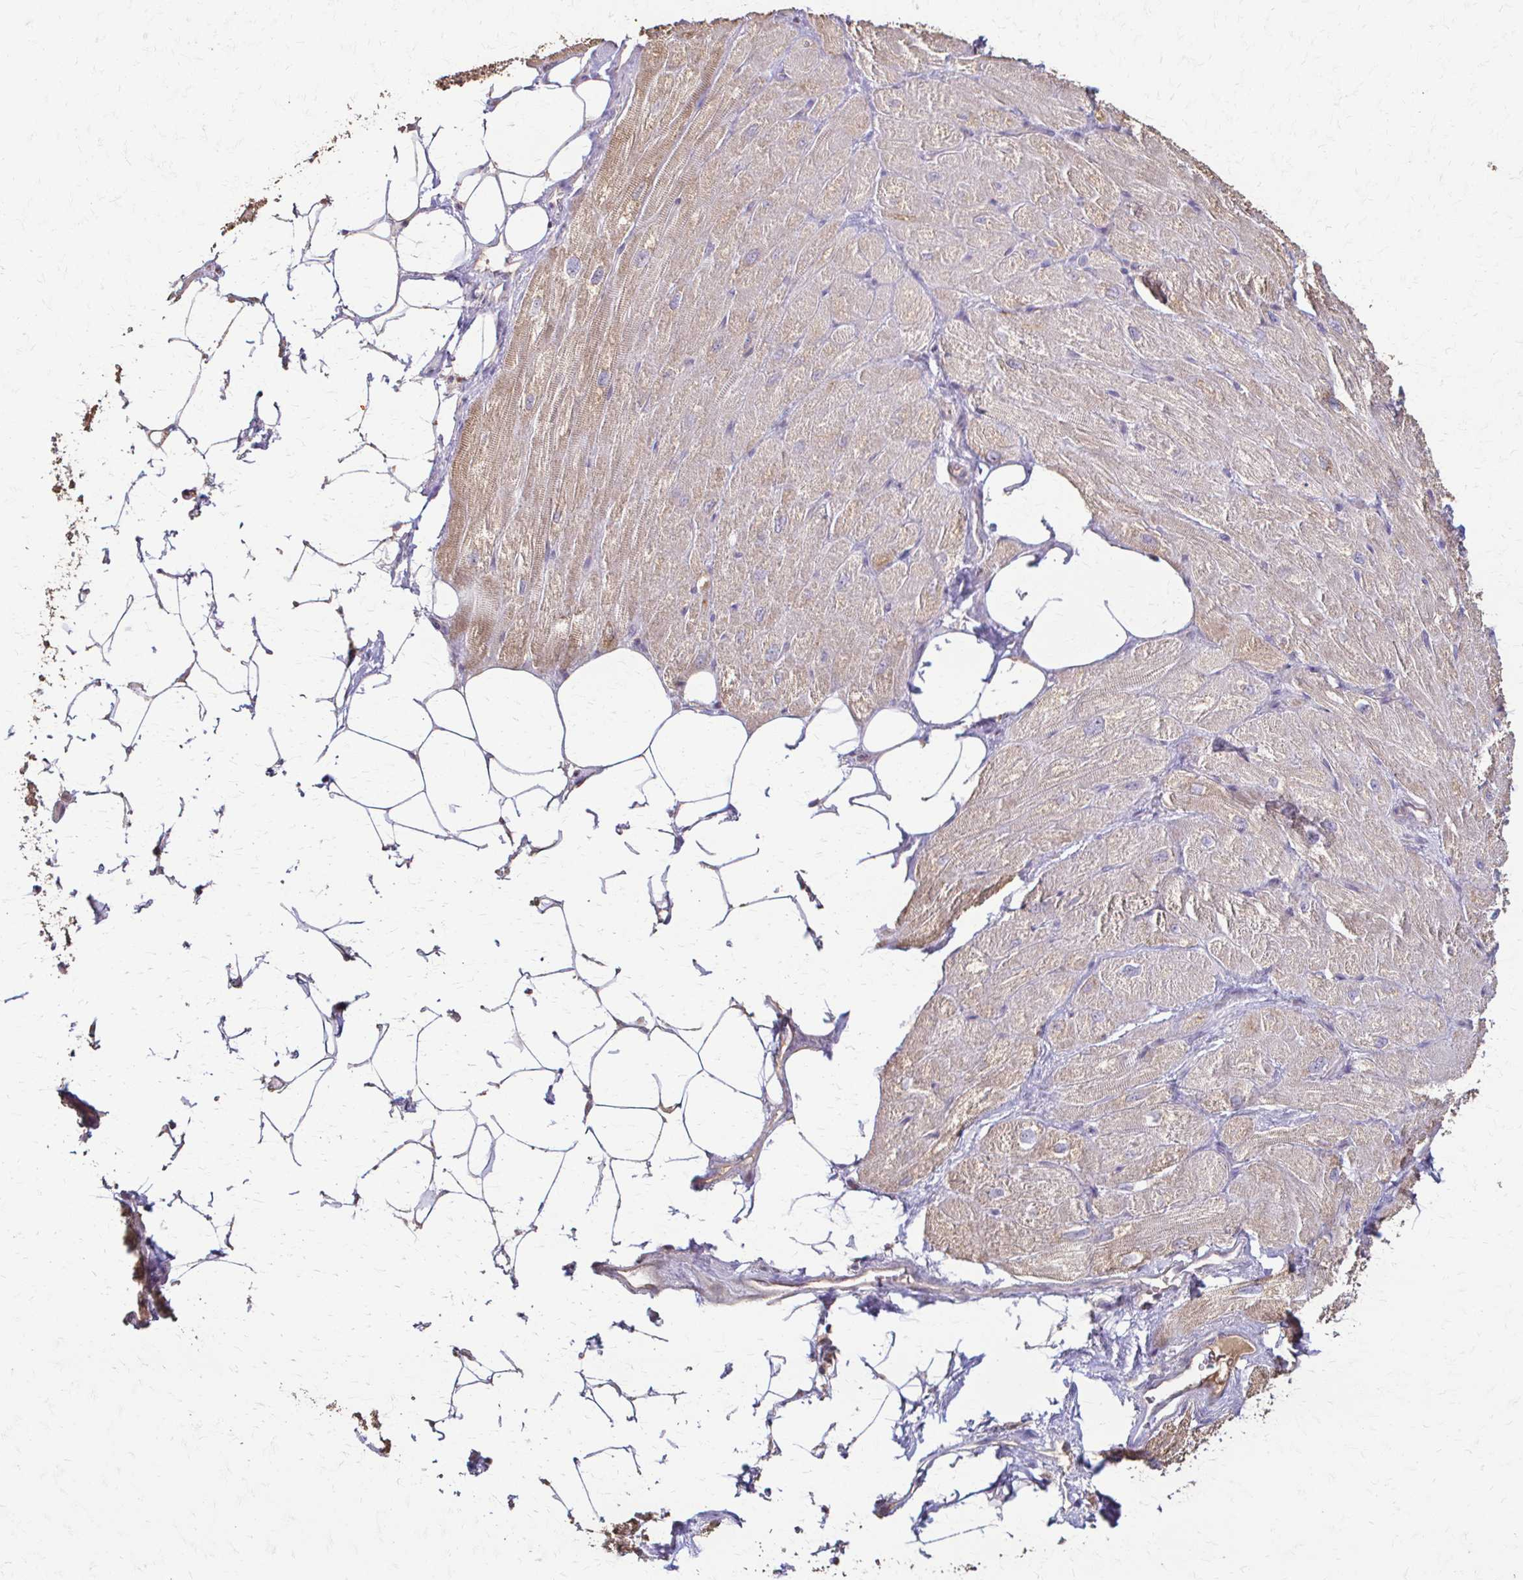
{"staining": {"intensity": "moderate", "quantity": "25%-75%", "location": "cytoplasmic/membranous"}, "tissue": "heart muscle", "cell_type": "Cardiomyocytes", "image_type": "normal", "snomed": [{"axis": "morphology", "description": "Normal tissue, NOS"}, {"axis": "topography", "description": "Heart"}], "caption": "The image reveals staining of benign heart muscle, revealing moderate cytoplasmic/membranous protein staining (brown color) within cardiomyocytes. The staining is performed using DAB brown chromogen to label protein expression. The nuclei are counter-stained blue using hematoxylin.", "gene": "IL18BP", "patient": {"sex": "male", "age": 62}}